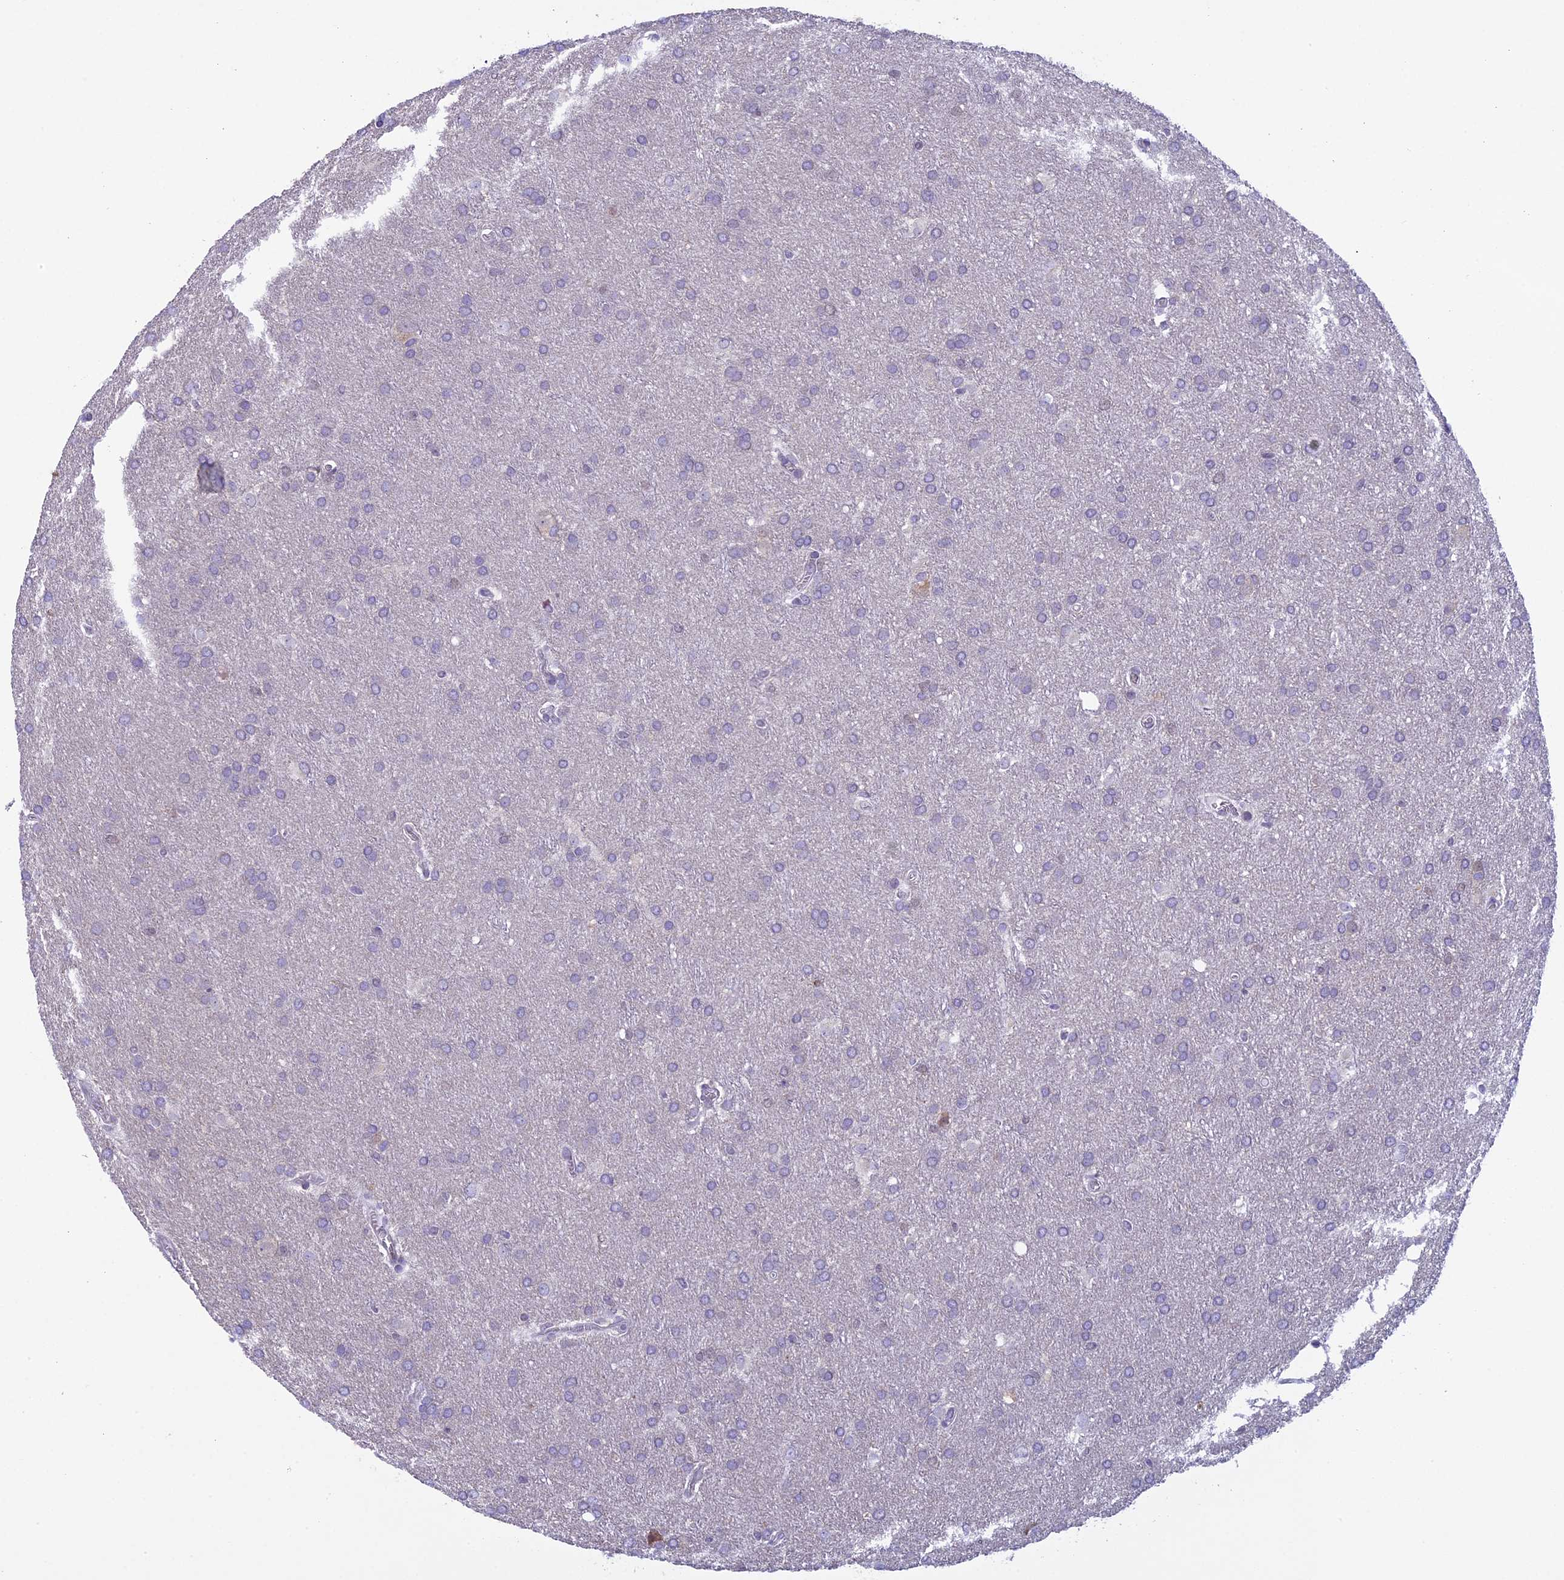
{"staining": {"intensity": "negative", "quantity": "none", "location": "none"}, "tissue": "glioma", "cell_type": "Tumor cells", "image_type": "cancer", "snomed": [{"axis": "morphology", "description": "Glioma, malignant, Low grade"}, {"axis": "topography", "description": "Brain"}], "caption": "High magnification brightfield microscopy of malignant glioma (low-grade) stained with DAB (brown) and counterstained with hematoxylin (blue): tumor cells show no significant staining. Brightfield microscopy of IHC stained with DAB (brown) and hematoxylin (blue), captured at high magnification.", "gene": "ZNF317", "patient": {"sex": "female", "age": 32}}